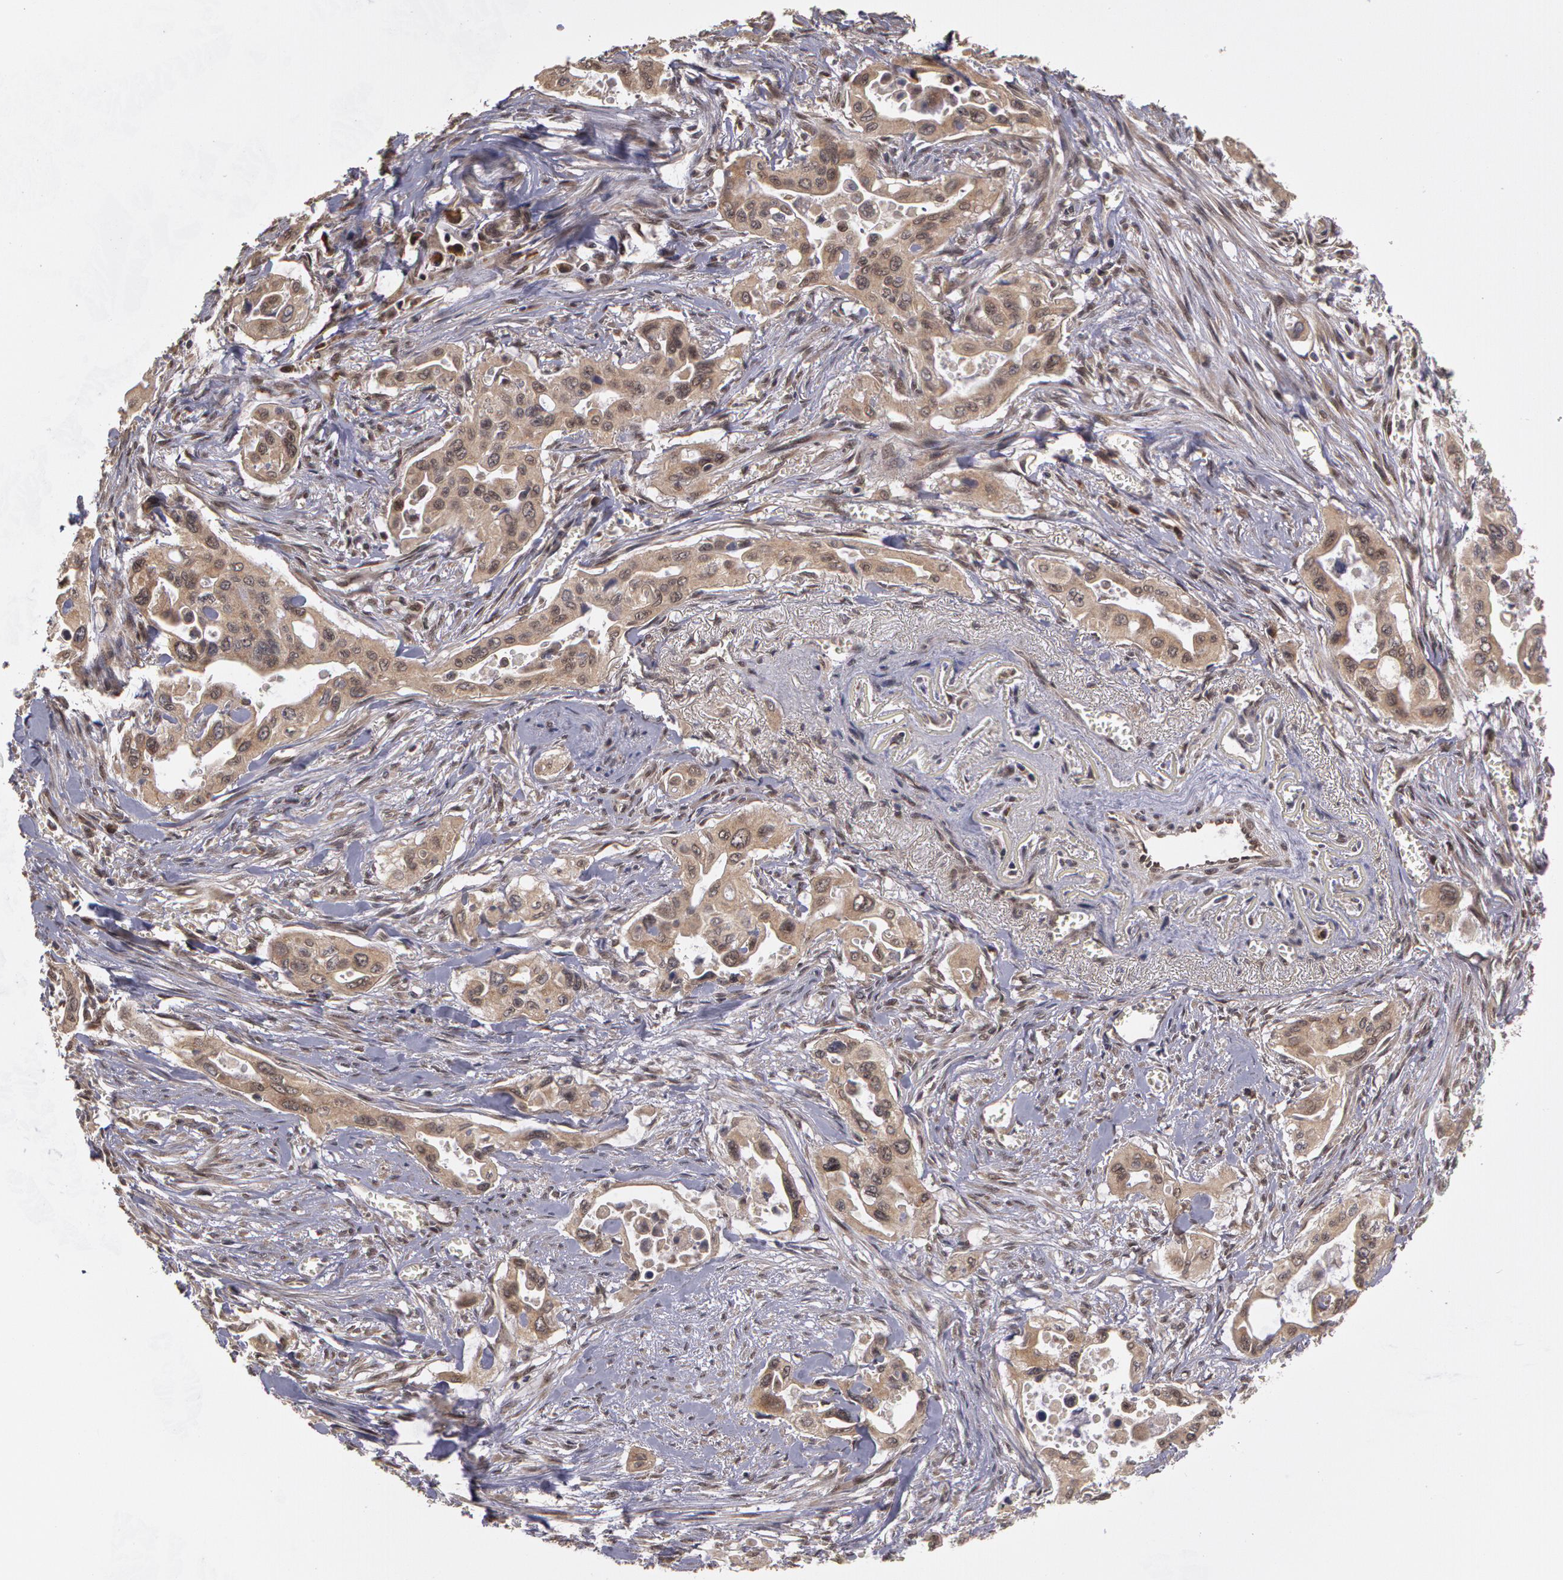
{"staining": {"intensity": "weak", "quantity": ">75%", "location": "cytoplasmic/membranous"}, "tissue": "pancreatic cancer", "cell_type": "Tumor cells", "image_type": "cancer", "snomed": [{"axis": "morphology", "description": "Adenocarcinoma, NOS"}, {"axis": "topography", "description": "Pancreas"}], "caption": "An image showing weak cytoplasmic/membranous staining in about >75% of tumor cells in pancreatic adenocarcinoma, as visualized by brown immunohistochemical staining.", "gene": "GLIS1", "patient": {"sex": "male", "age": 77}}